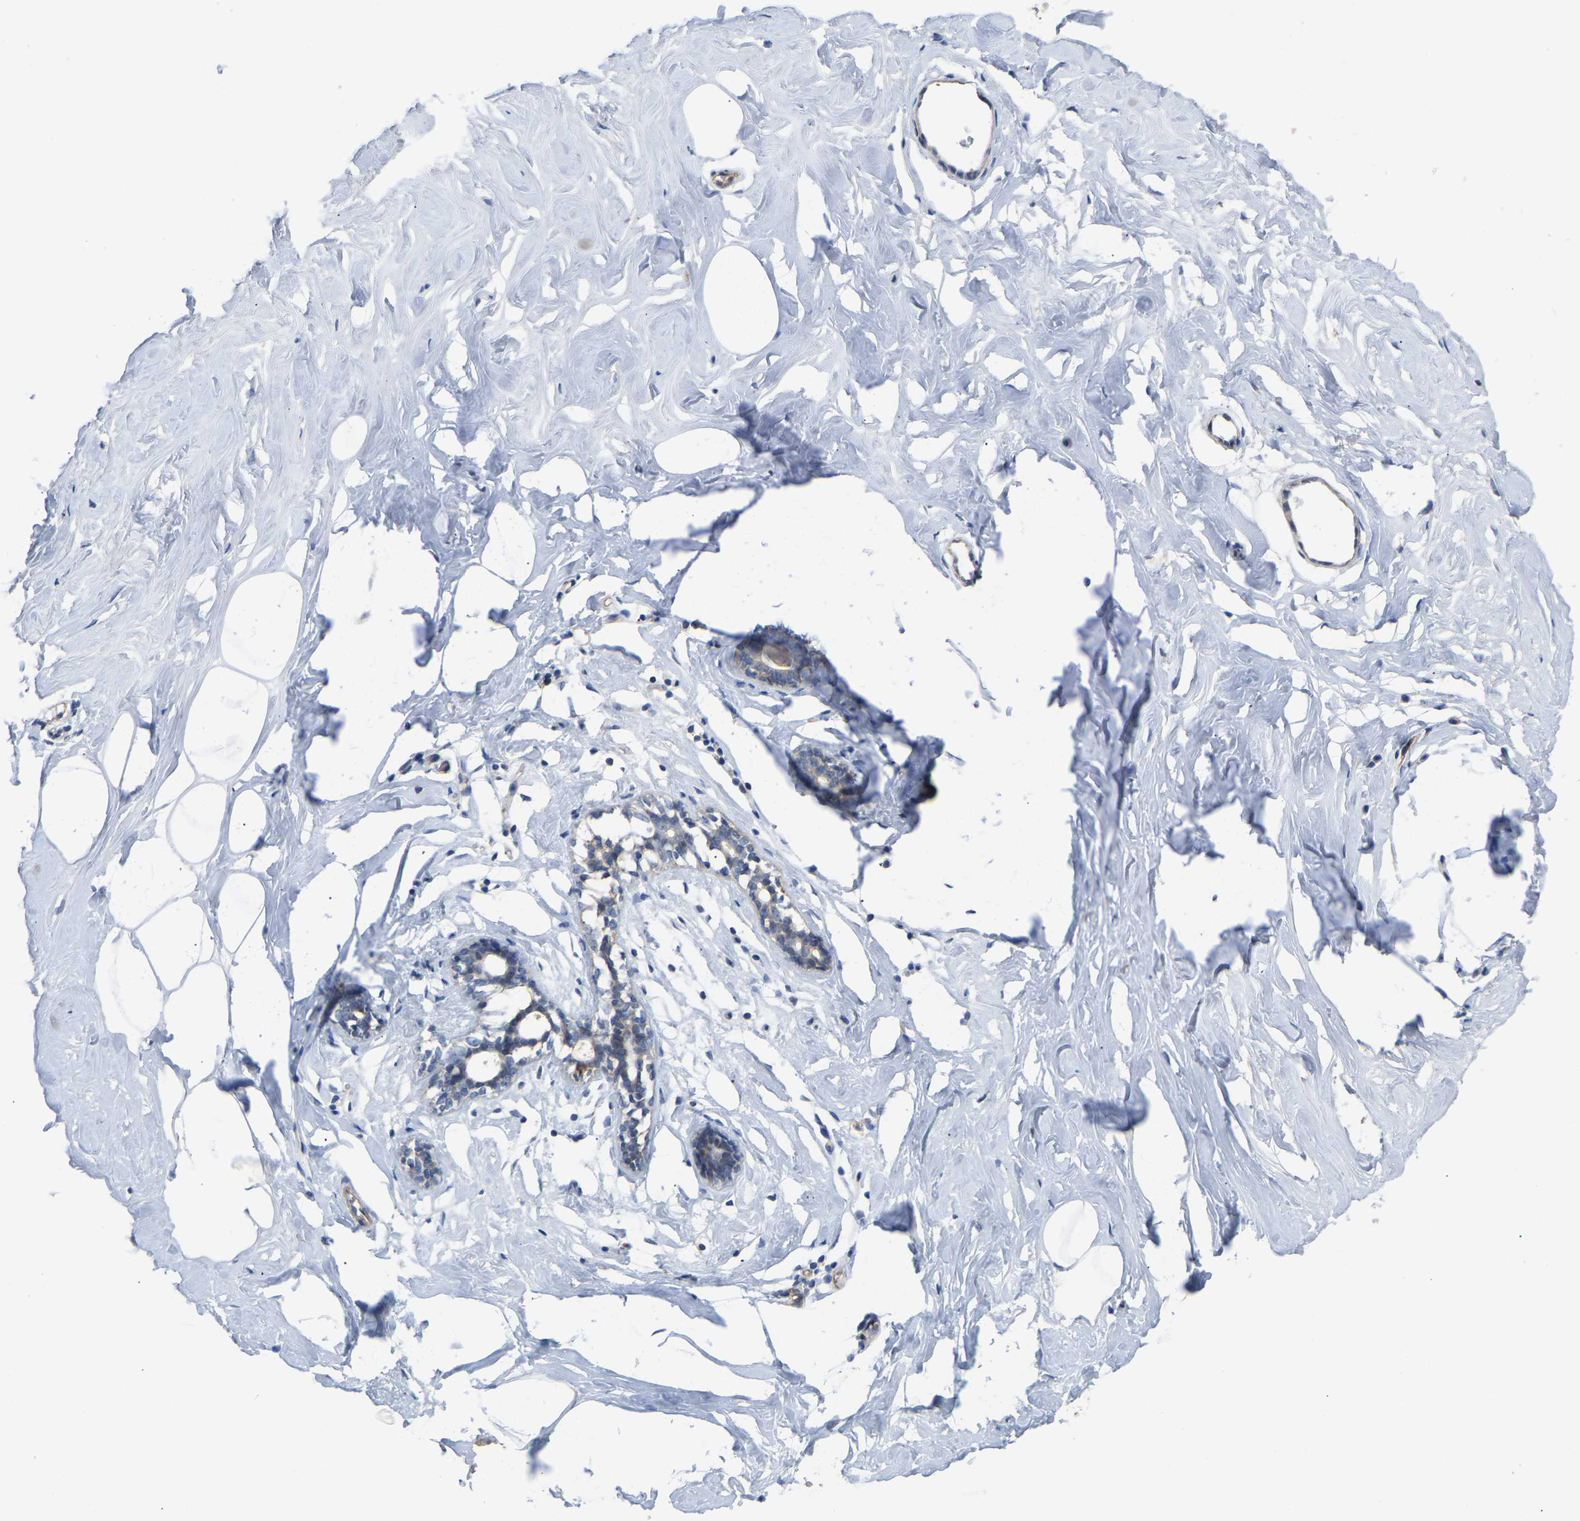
{"staining": {"intensity": "negative", "quantity": "none", "location": "none"}, "tissue": "adipose tissue", "cell_type": "Adipocytes", "image_type": "normal", "snomed": [{"axis": "morphology", "description": "Normal tissue, NOS"}, {"axis": "morphology", "description": "Fibrosis, NOS"}, {"axis": "topography", "description": "Breast"}, {"axis": "topography", "description": "Adipose tissue"}], "caption": "The image demonstrates no significant expression in adipocytes of adipose tissue.", "gene": "ZNF449", "patient": {"sex": "female", "age": 39}}